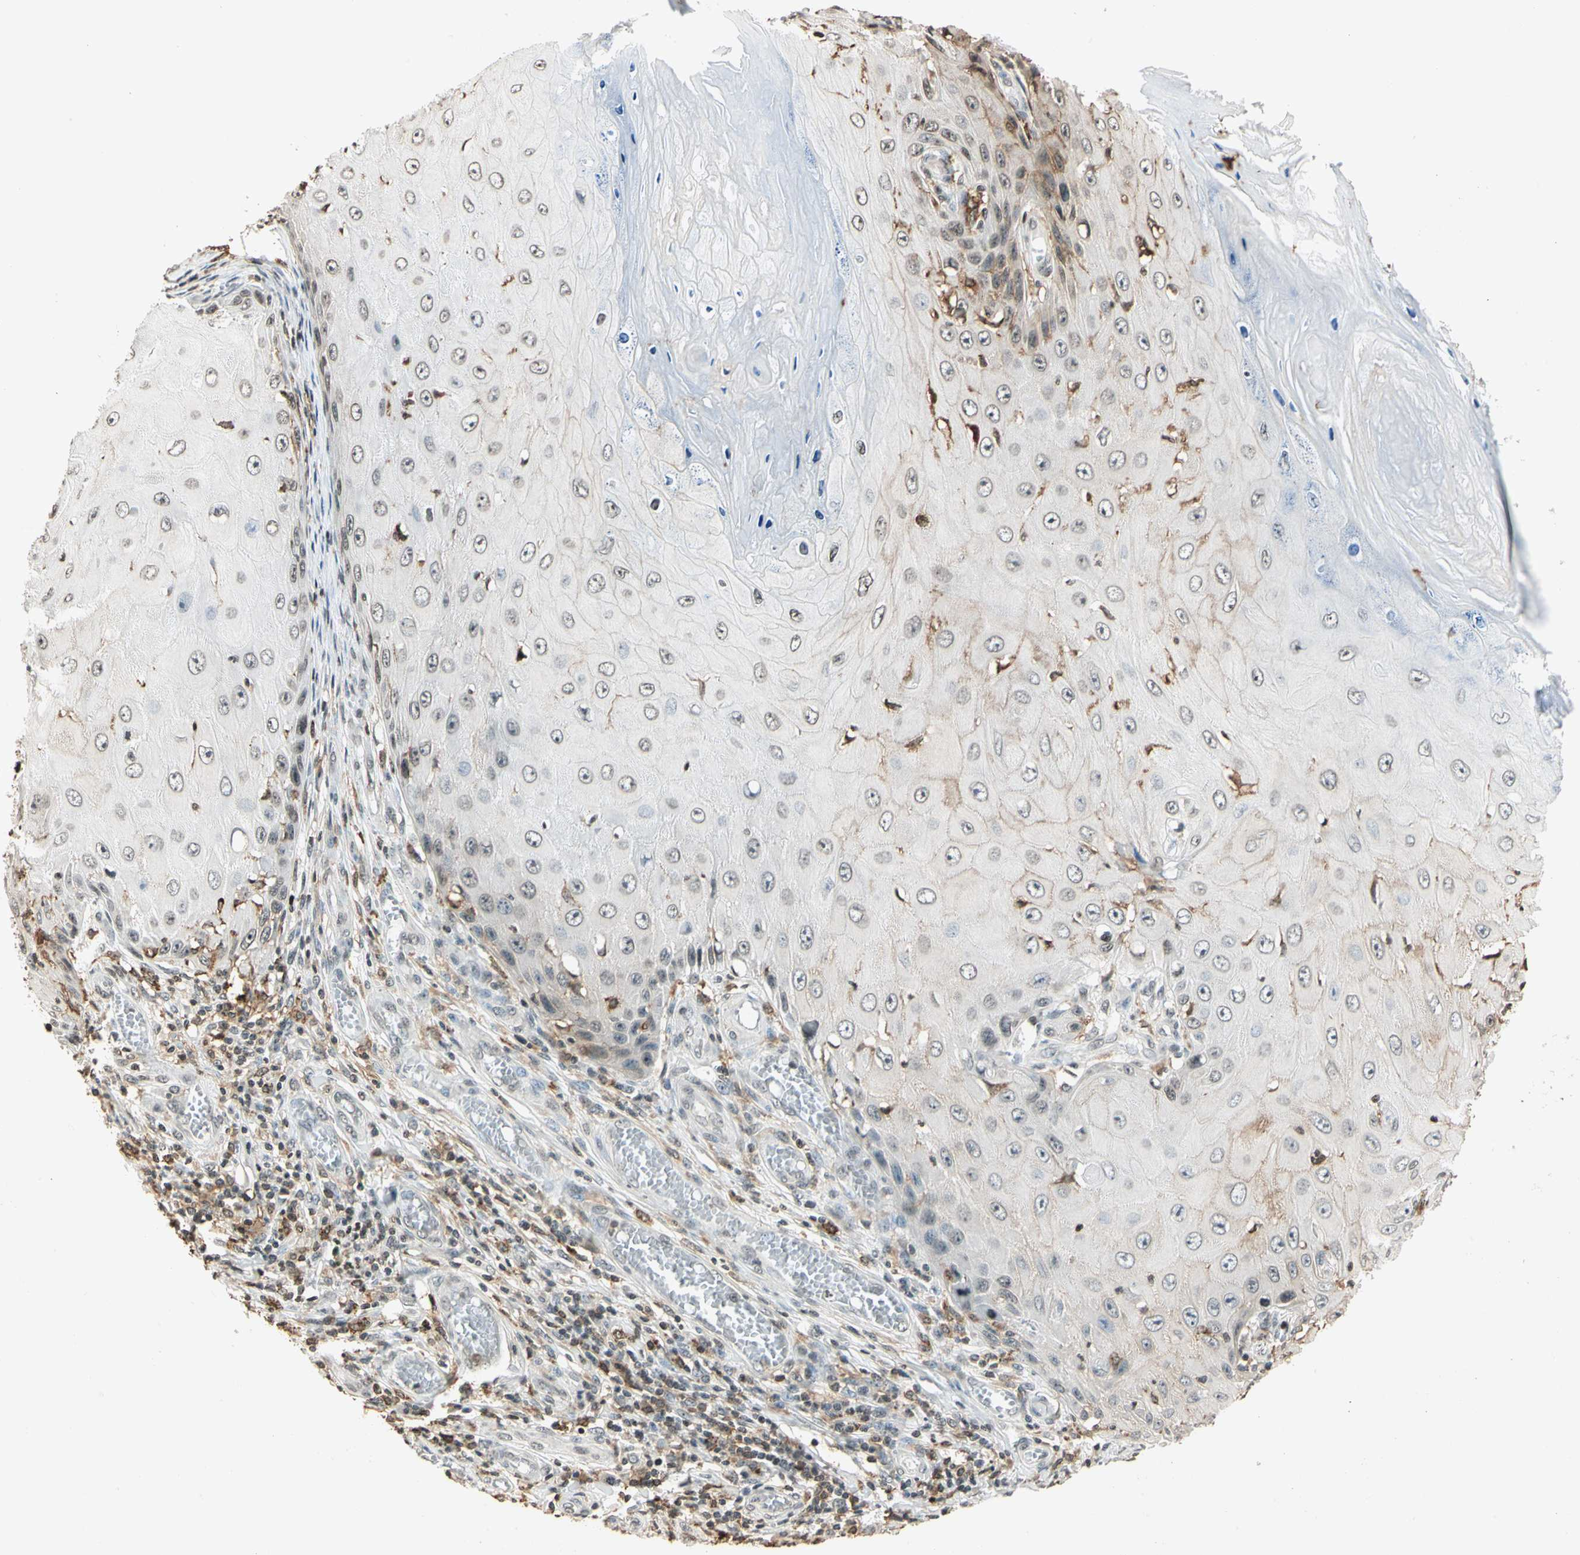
{"staining": {"intensity": "weak", "quantity": "<25%", "location": "cytoplasmic/membranous,nuclear"}, "tissue": "skin cancer", "cell_type": "Tumor cells", "image_type": "cancer", "snomed": [{"axis": "morphology", "description": "Squamous cell carcinoma, NOS"}, {"axis": "topography", "description": "Skin"}], "caption": "Image shows no protein staining in tumor cells of squamous cell carcinoma (skin) tissue.", "gene": "FER", "patient": {"sex": "female", "age": 73}}